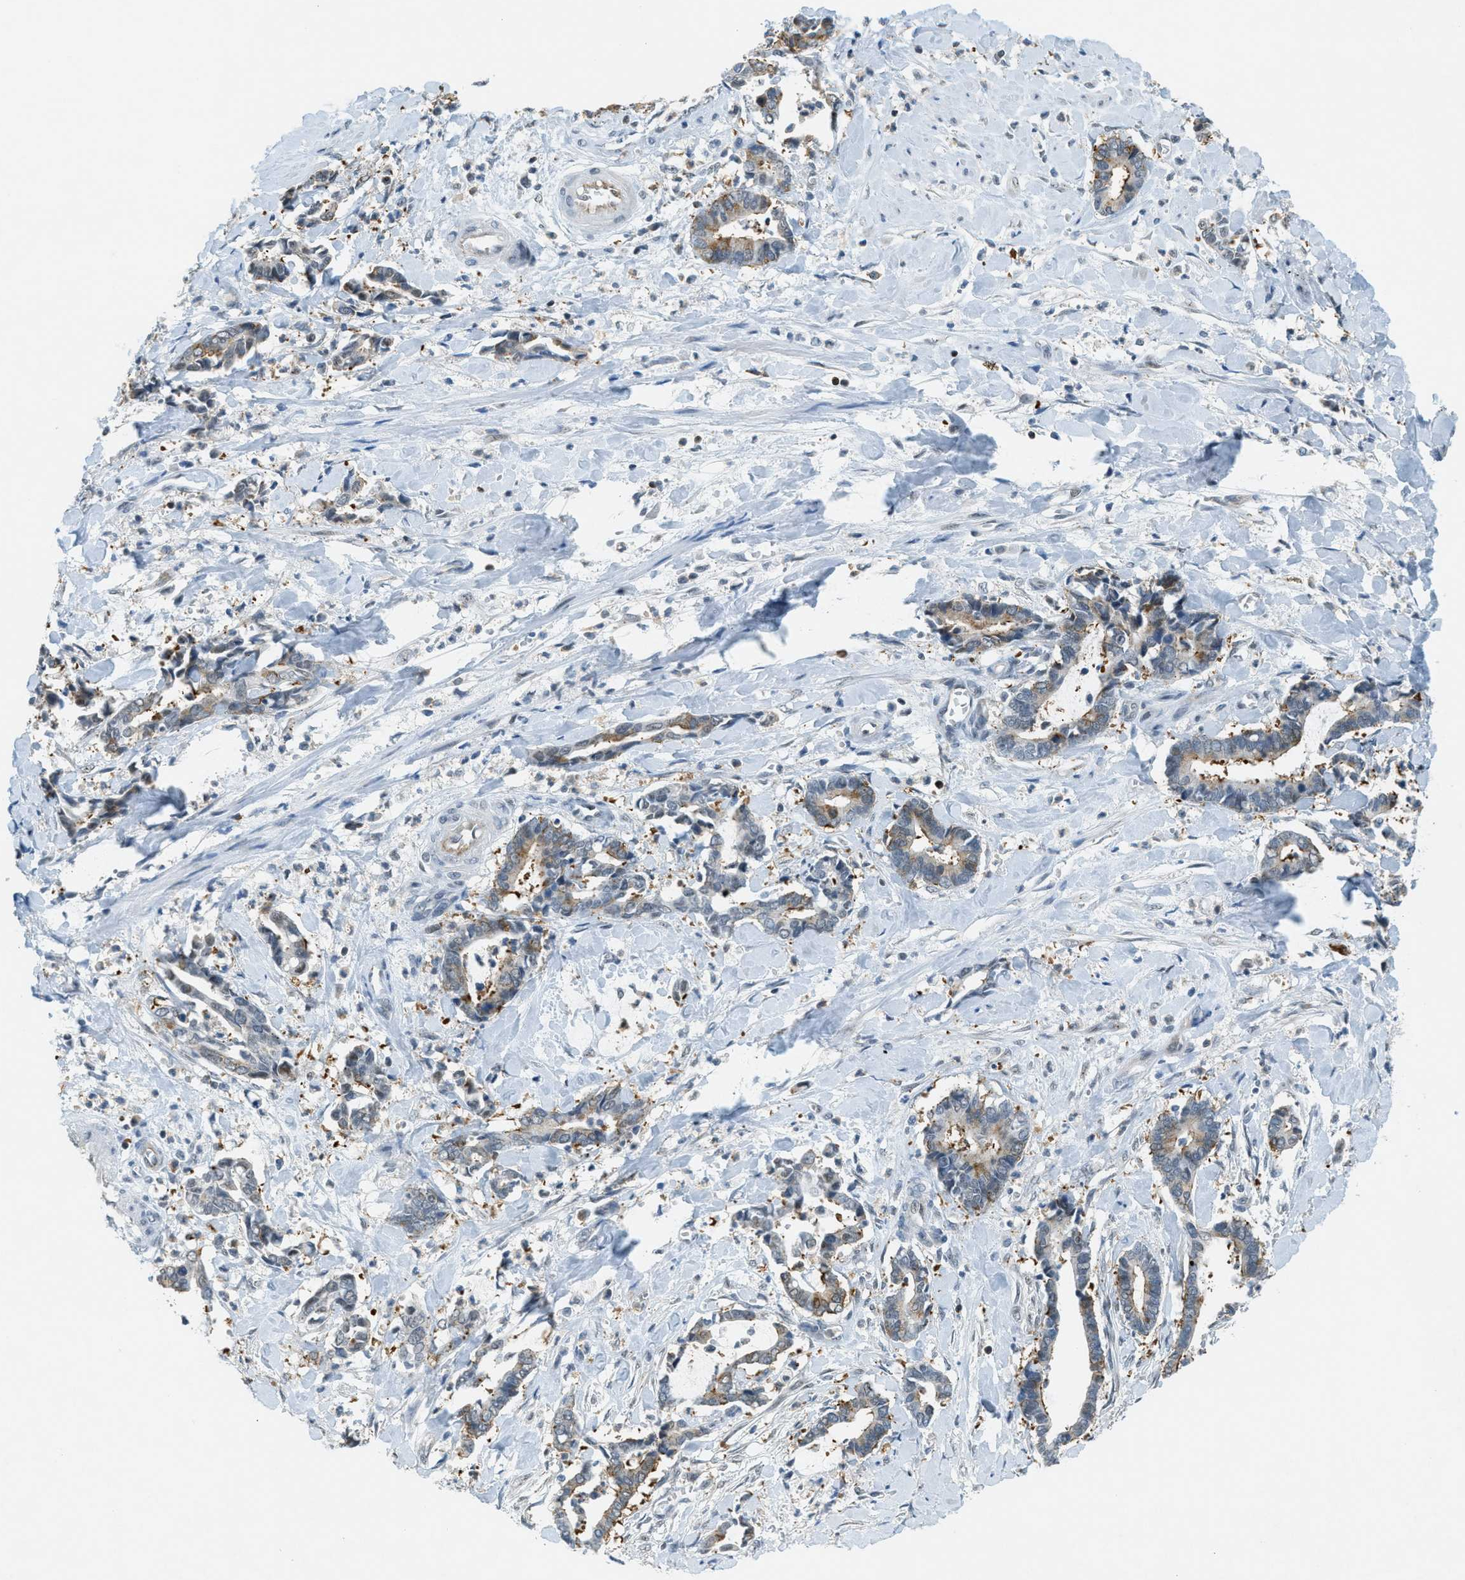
{"staining": {"intensity": "moderate", "quantity": "<25%", "location": "cytoplasmic/membranous"}, "tissue": "cervical cancer", "cell_type": "Tumor cells", "image_type": "cancer", "snomed": [{"axis": "morphology", "description": "Adenocarcinoma, NOS"}, {"axis": "topography", "description": "Cervix"}], "caption": "High-power microscopy captured an IHC micrograph of cervical adenocarcinoma, revealing moderate cytoplasmic/membranous positivity in approximately <25% of tumor cells.", "gene": "FYN", "patient": {"sex": "female", "age": 44}}